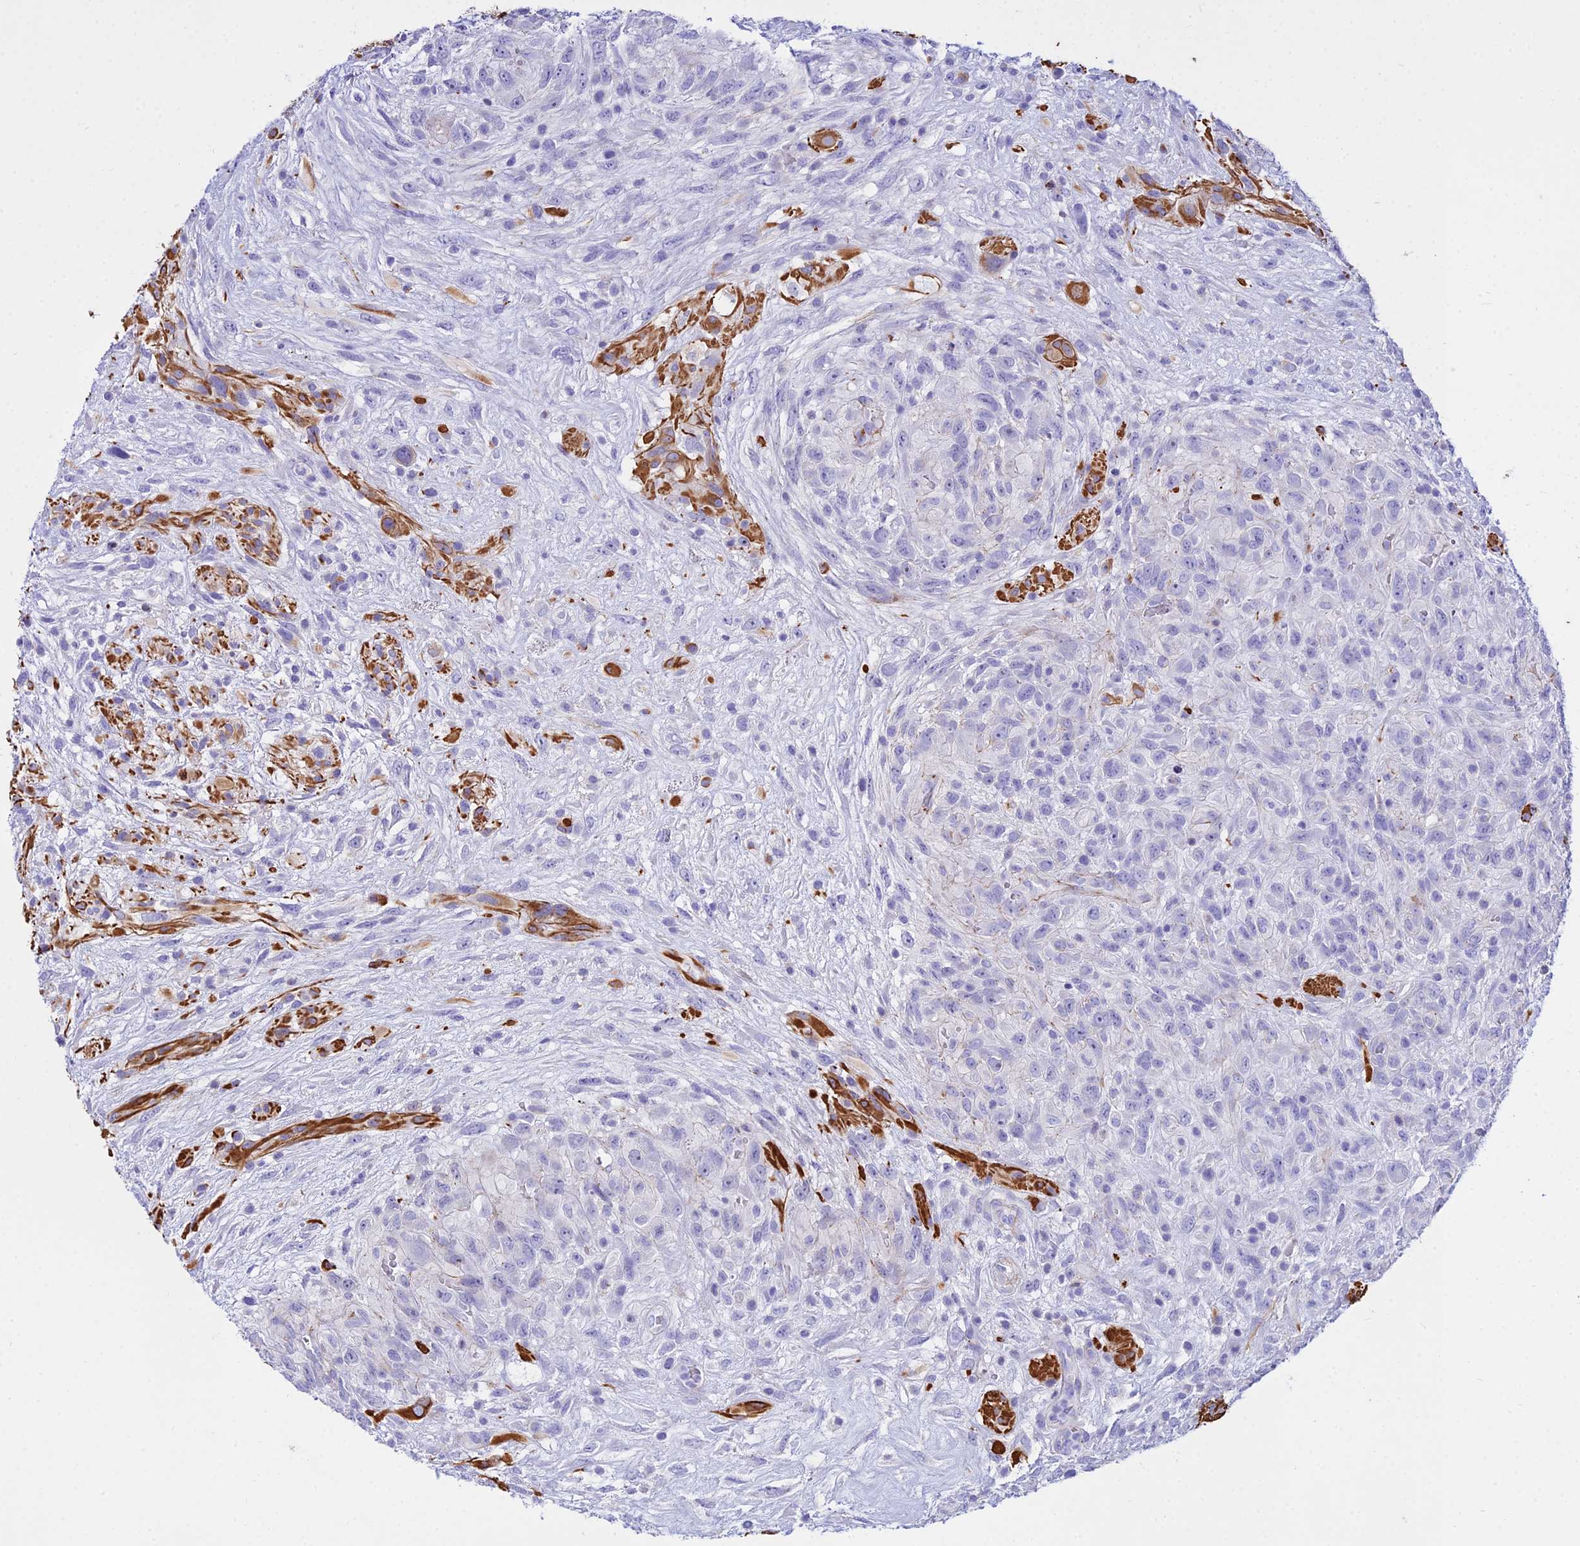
{"staining": {"intensity": "negative", "quantity": "none", "location": "none"}, "tissue": "glioma", "cell_type": "Tumor cells", "image_type": "cancer", "snomed": [{"axis": "morphology", "description": "Glioma, malignant, High grade"}, {"axis": "topography", "description": "Brain"}], "caption": "High power microscopy histopathology image of an immunohistochemistry micrograph of high-grade glioma (malignant), revealing no significant staining in tumor cells.", "gene": "DLX1", "patient": {"sex": "male", "age": 61}}